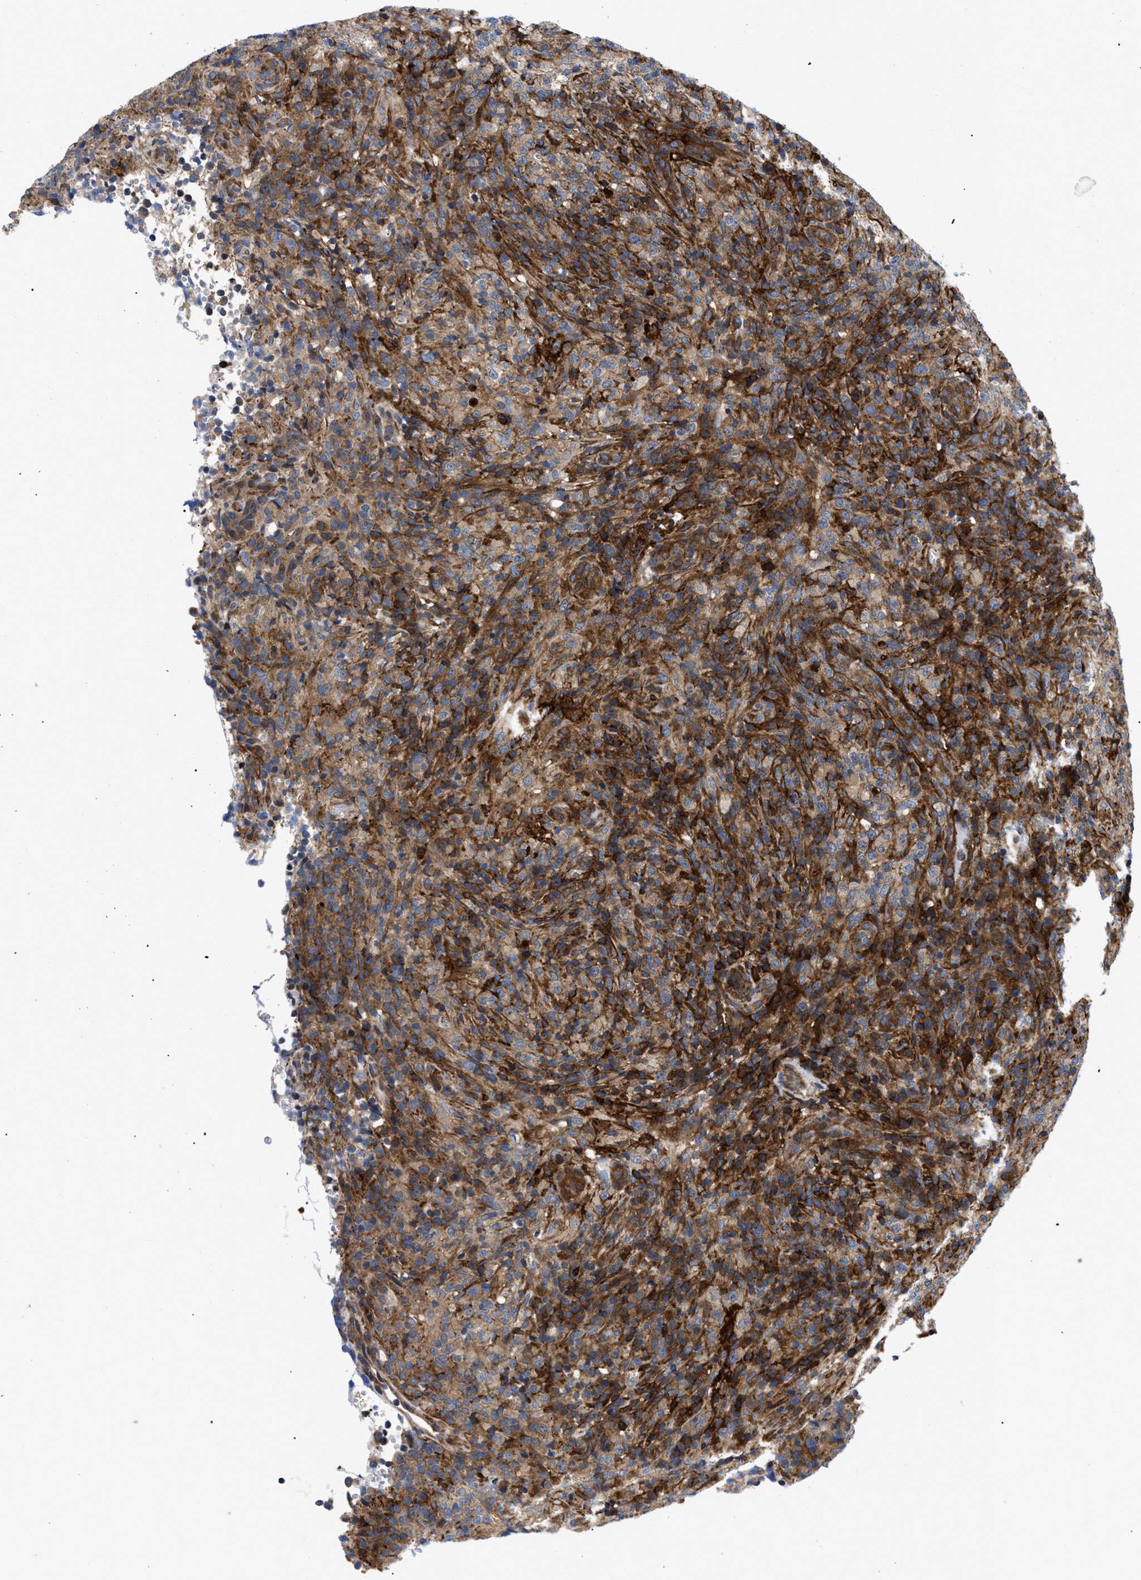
{"staining": {"intensity": "moderate", "quantity": "25%-75%", "location": "cytoplasmic/membranous"}, "tissue": "lymphoma", "cell_type": "Tumor cells", "image_type": "cancer", "snomed": [{"axis": "morphology", "description": "Malignant lymphoma, non-Hodgkin's type, High grade"}, {"axis": "topography", "description": "Lymph node"}], "caption": "A histopathology image showing moderate cytoplasmic/membranous expression in approximately 25%-75% of tumor cells in lymphoma, as visualized by brown immunohistochemical staining.", "gene": "SPAST", "patient": {"sex": "female", "age": 76}}